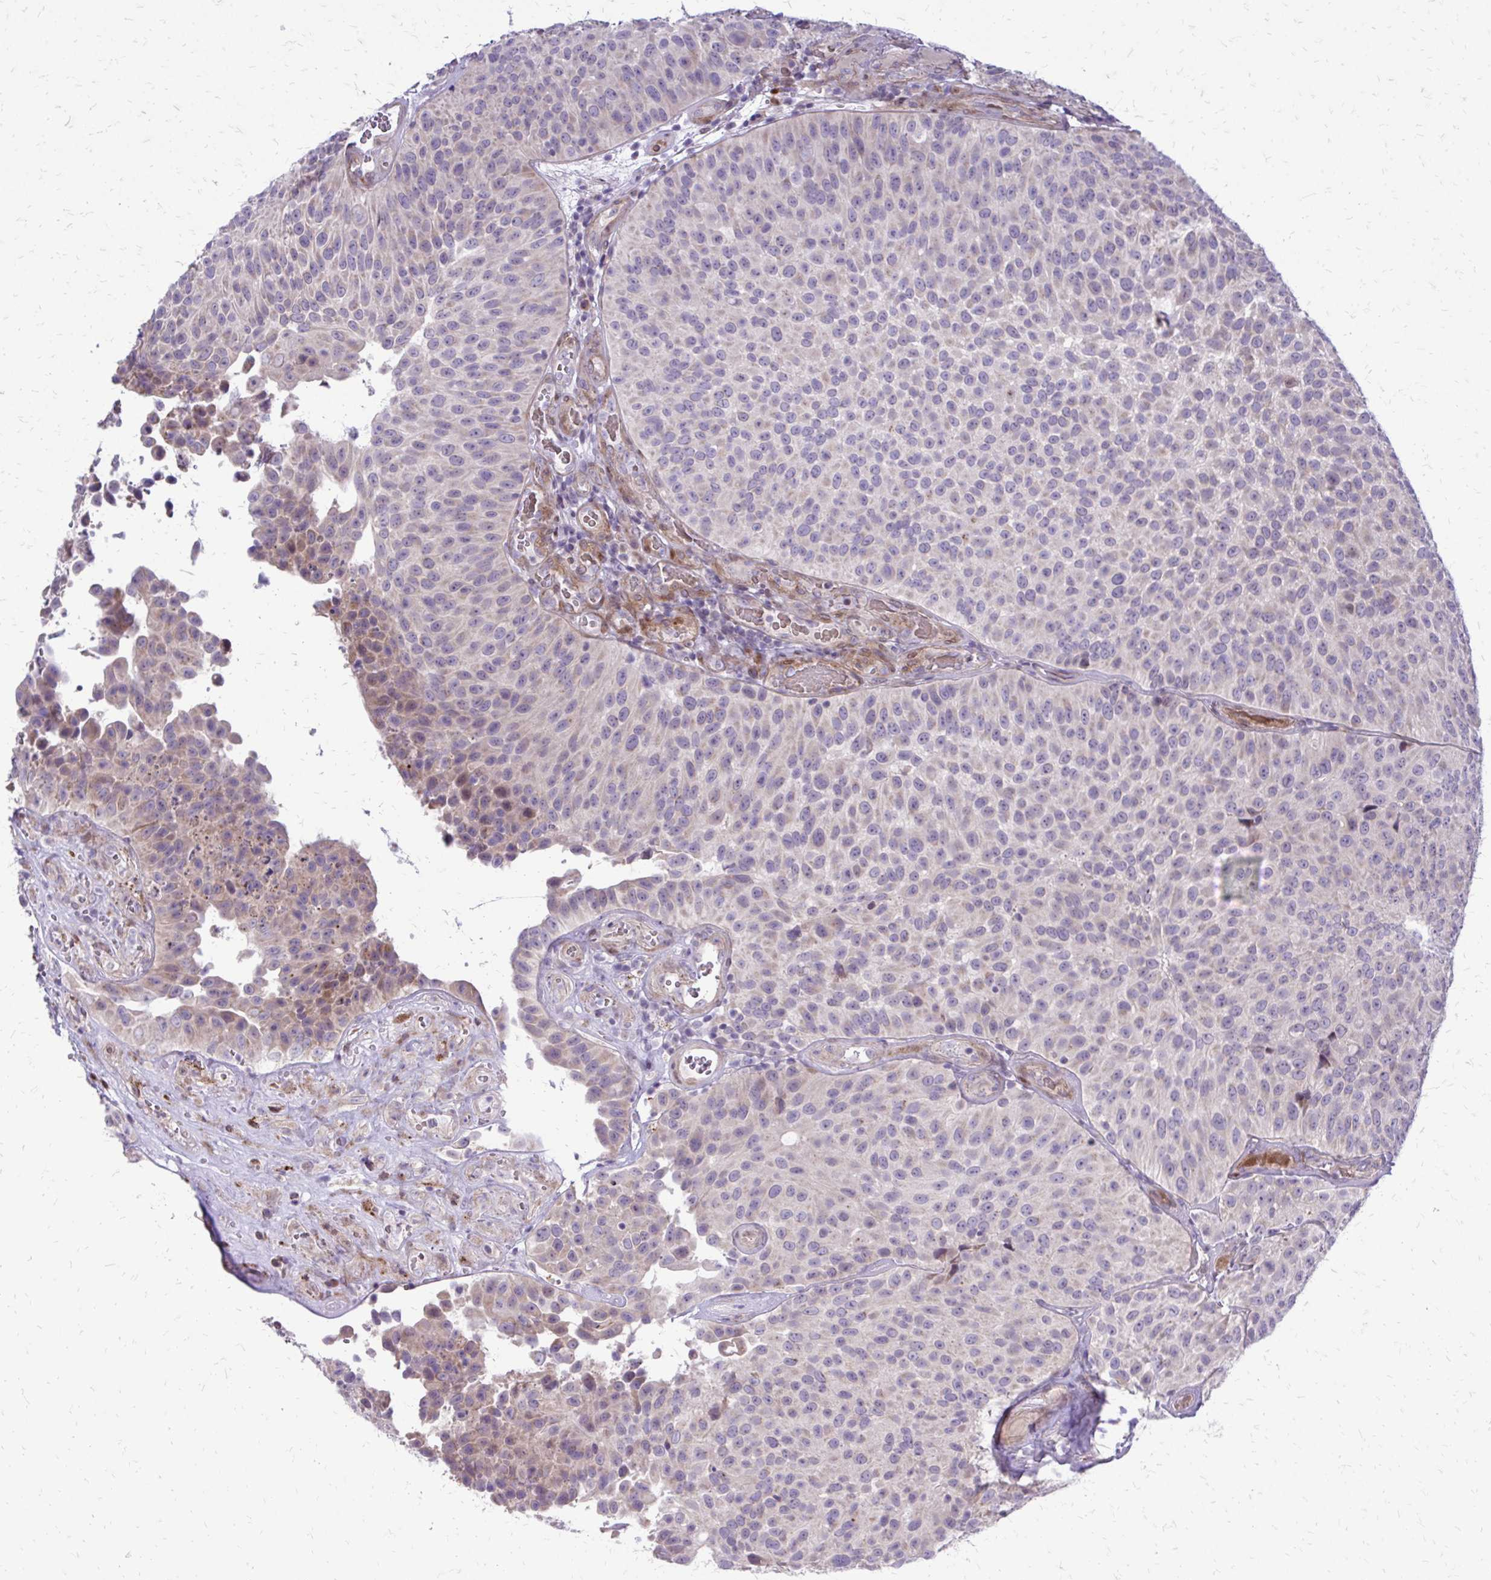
{"staining": {"intensity": "weak", "quantity": "<25%", "location": "cytoplasmic/membranous"}, "tissue": "urothelial cancer", "cell_type": "Tumor cells", "image_type": "cancer", "snomed": [{"axis": "morphology", "description": "Urothelial carcinoma, Low grade"}, {"axis": "topography", "description": "Urinary bladder"}], "caption": "IHC of low-grade urothelial carcinoma reveals no staining in tumor cells.", "gene": "PPDPFL", "patient": {"sex": "male", "age": 76}}